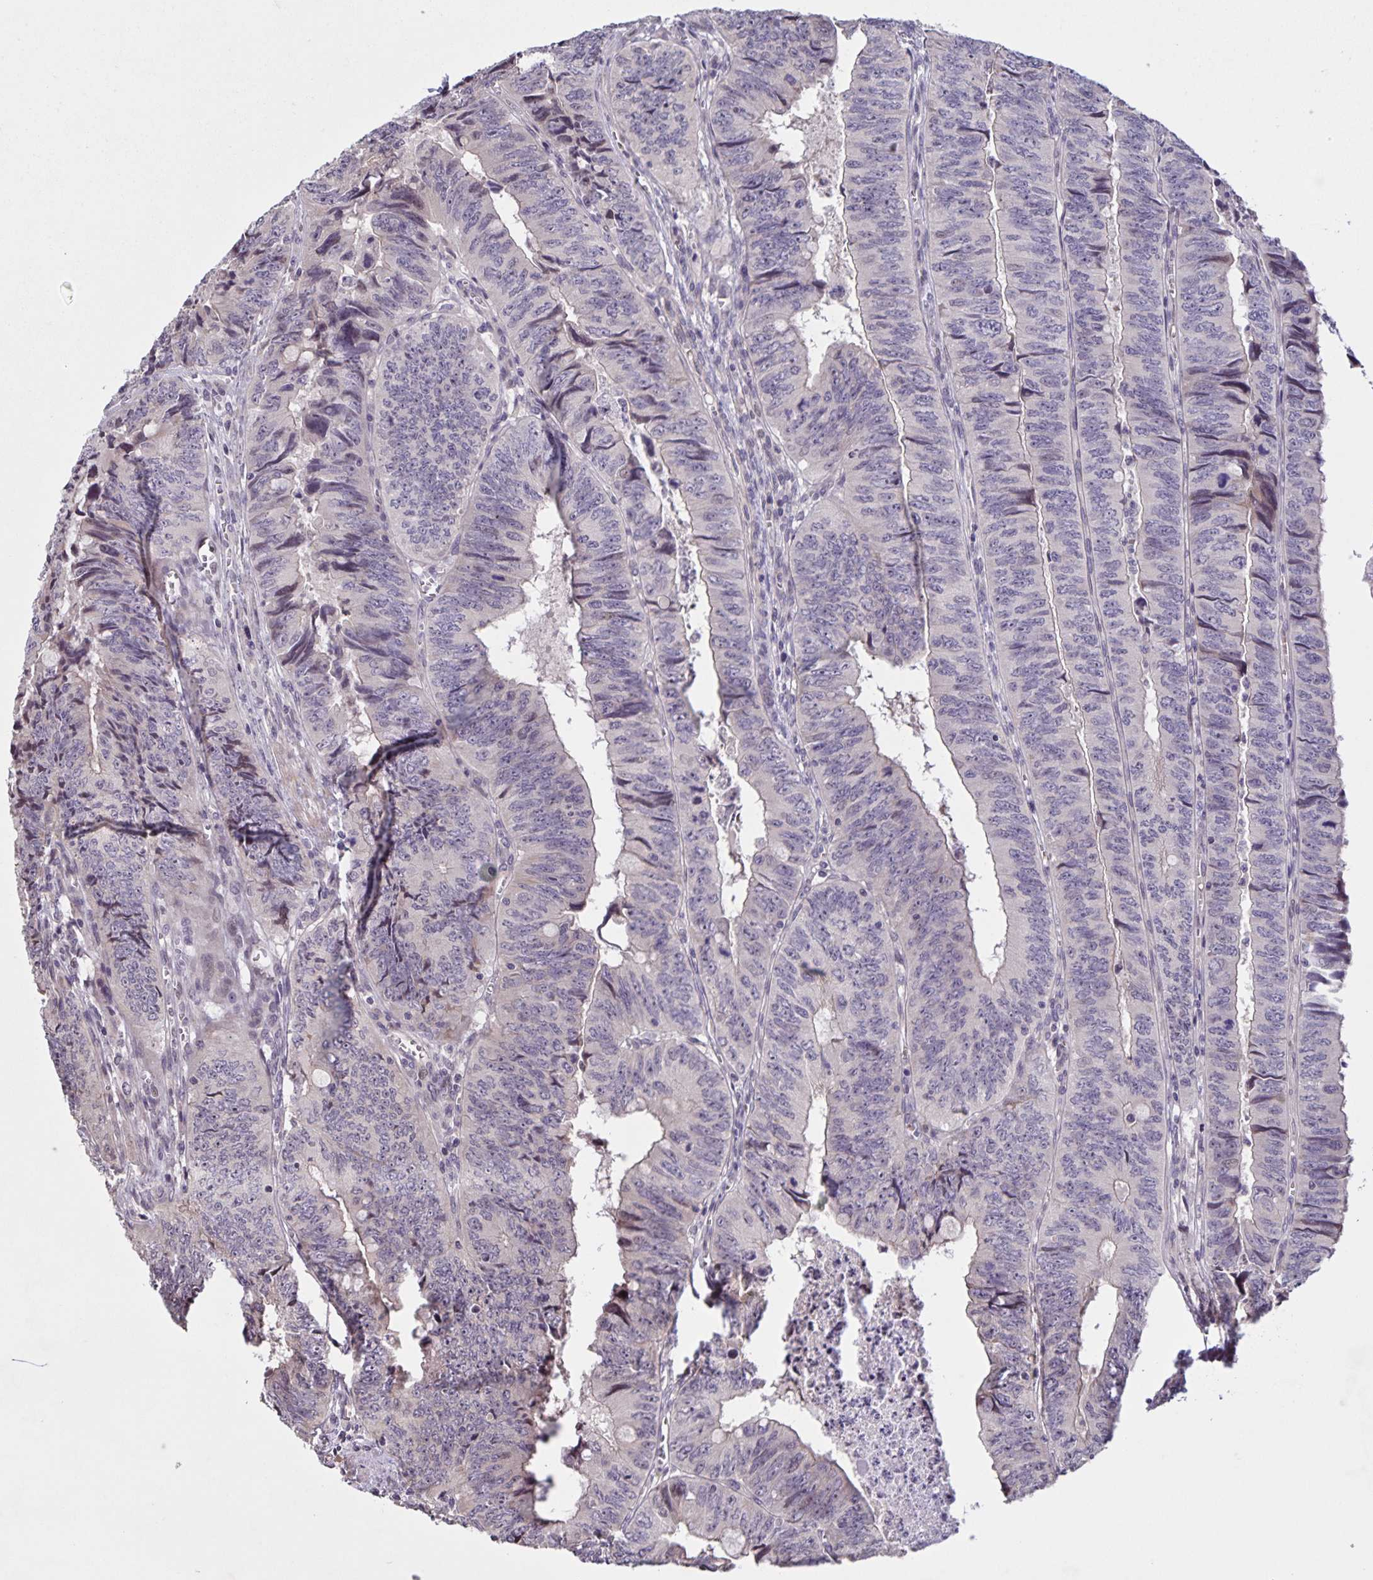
{"staining": {"intensity": "negative", "quantity": "none", "location": "none"}, "tissue": "colorectal cancer", "cell_type": "Tumor cells", "image_type": "cancer", "snomed": [{"axis": "morphology", "description": "Adenocarcinoma, NOS"}, {"axis": "topography", "description": "Colon"}], "caption": "Immunohistochemical staining of colorectal cancer displays no significant positivity in tumor cells. The staining was performed using DAB to visualize the protein expression in brown, while the nuclei were stained in blue with hematoxylin (Magnification: 20x).", "gene": "GDF2", "patient": {"sex": "female", "age": 84}}